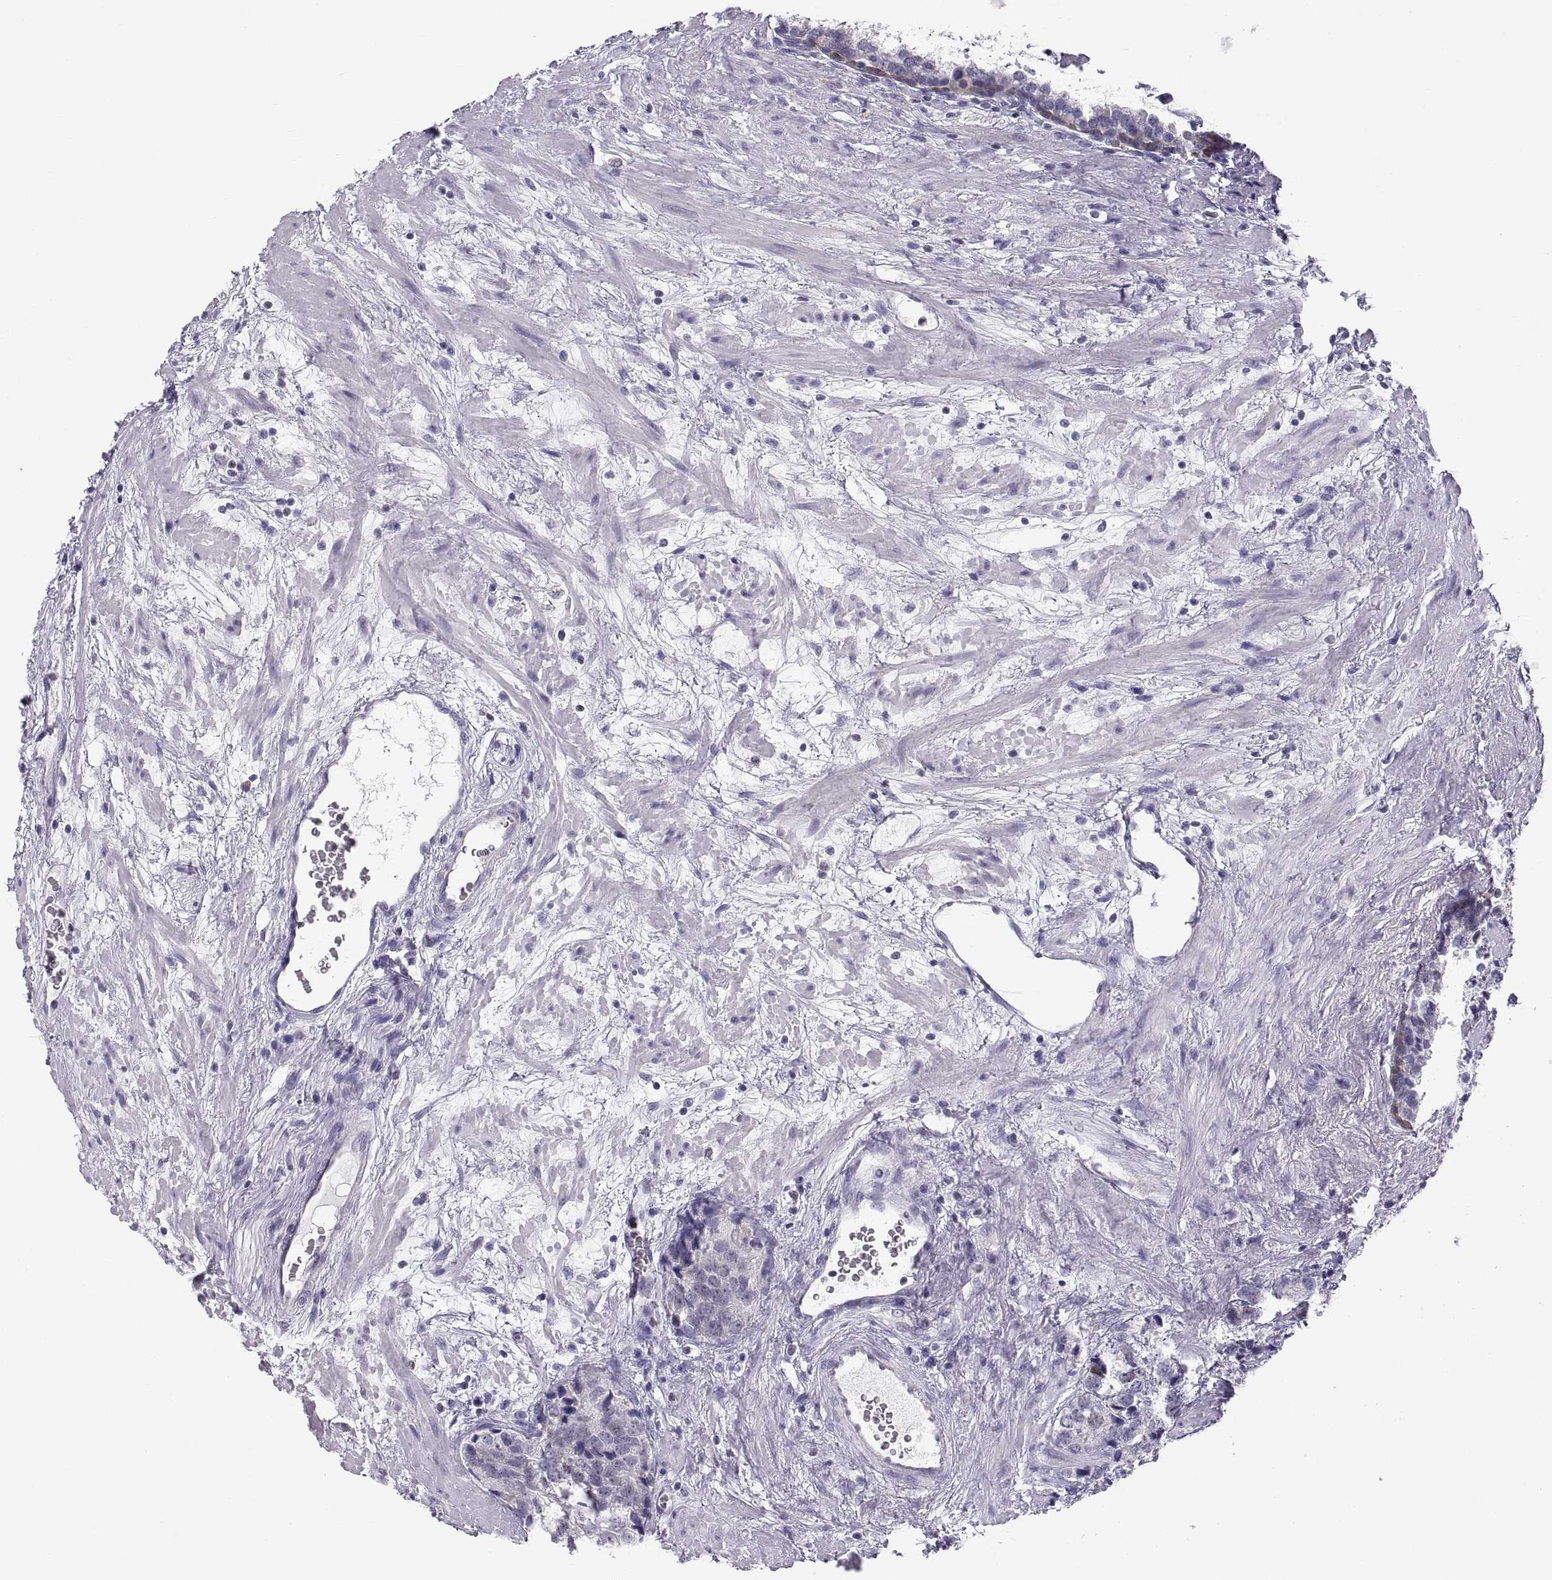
{"staining": {"intensity": "negative", "quantity": "none", "location": "none"}, "tissue": "prostate cancer", "cell_type": "Tumor cells", "image_type": "cancer", "snomed": [{"axis": "morphology", "description": "Adenocarcinoma, NOS"}, {"axis": "topography", "description": "Prostate and seminal vesicle, NOS"}], "caption": "Immunohistochemical staining of prostate cancer (adenocarcinoma) demonstrates no significant expression in tumor cells.", "gene": "ERO1A", "patient": {"sex": "male", "age": 63}}